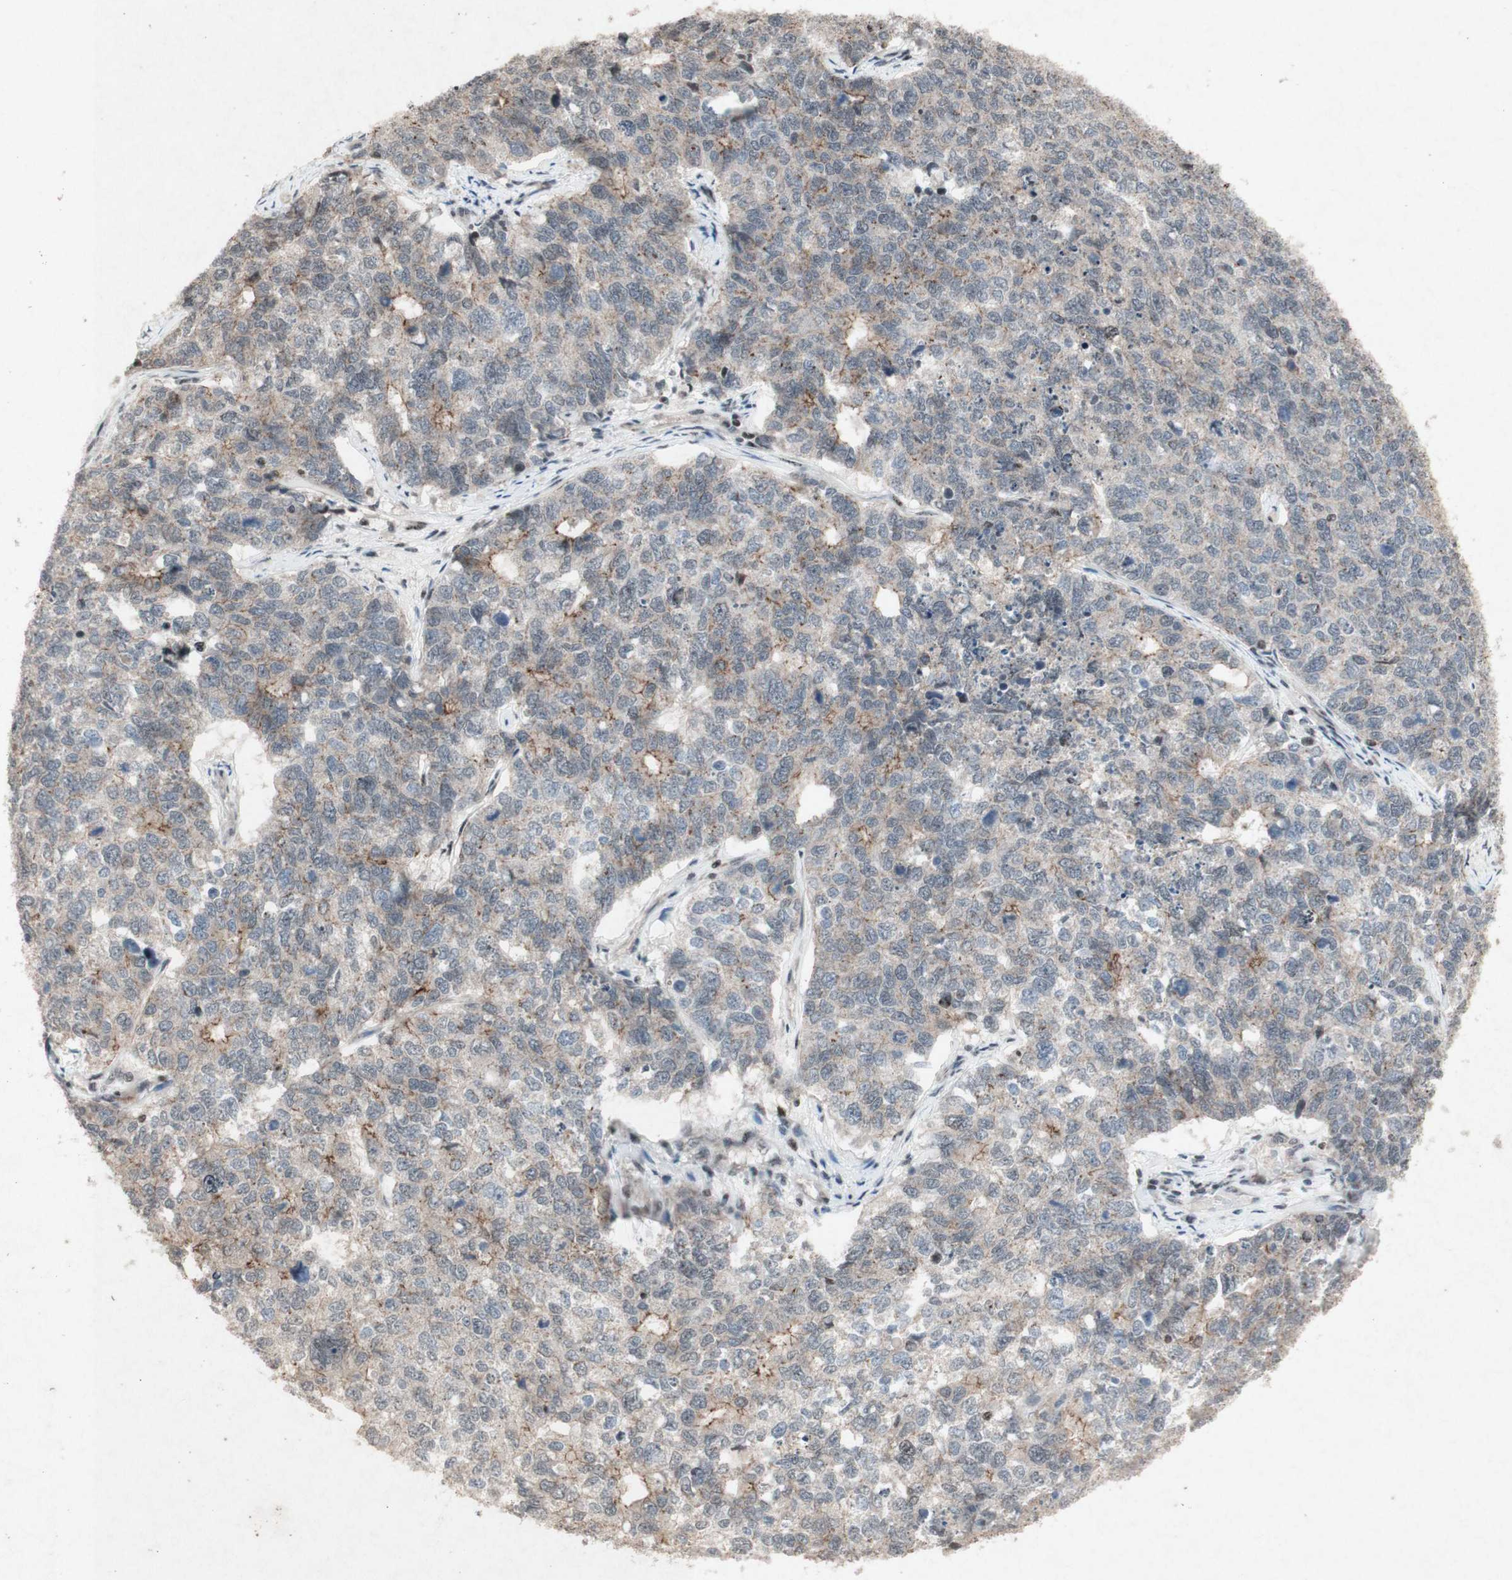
{"staining": {"intensity": "weak", "quantity": "25%-75%", "location": "cytoplasmic/membranous"}, "tissue": "cervical cancer", "cell_type": "Tumor cells", "image_type": "cancer", "snomed": [{"axis": "morphology", "description": "Squamous cell carcinoma, NOS"}, {"axis": "topography", "description": "Cervix"}], "caption": "The histopathology image shows immunohistochemical staining of cervical cancer (squamous cell carcinoma). There is weak cytoplasmic/membranous positivity is seen in approximately 25%-75% of tumor cells. The staining was performed using DAB (3,3'-diaminobenzidine), with brown indicating positive protein expression. Nuclei are stained blue with hematoxylin.", "gene": "PLXNA1", "patient": {"sex": "female", "age": 63}}